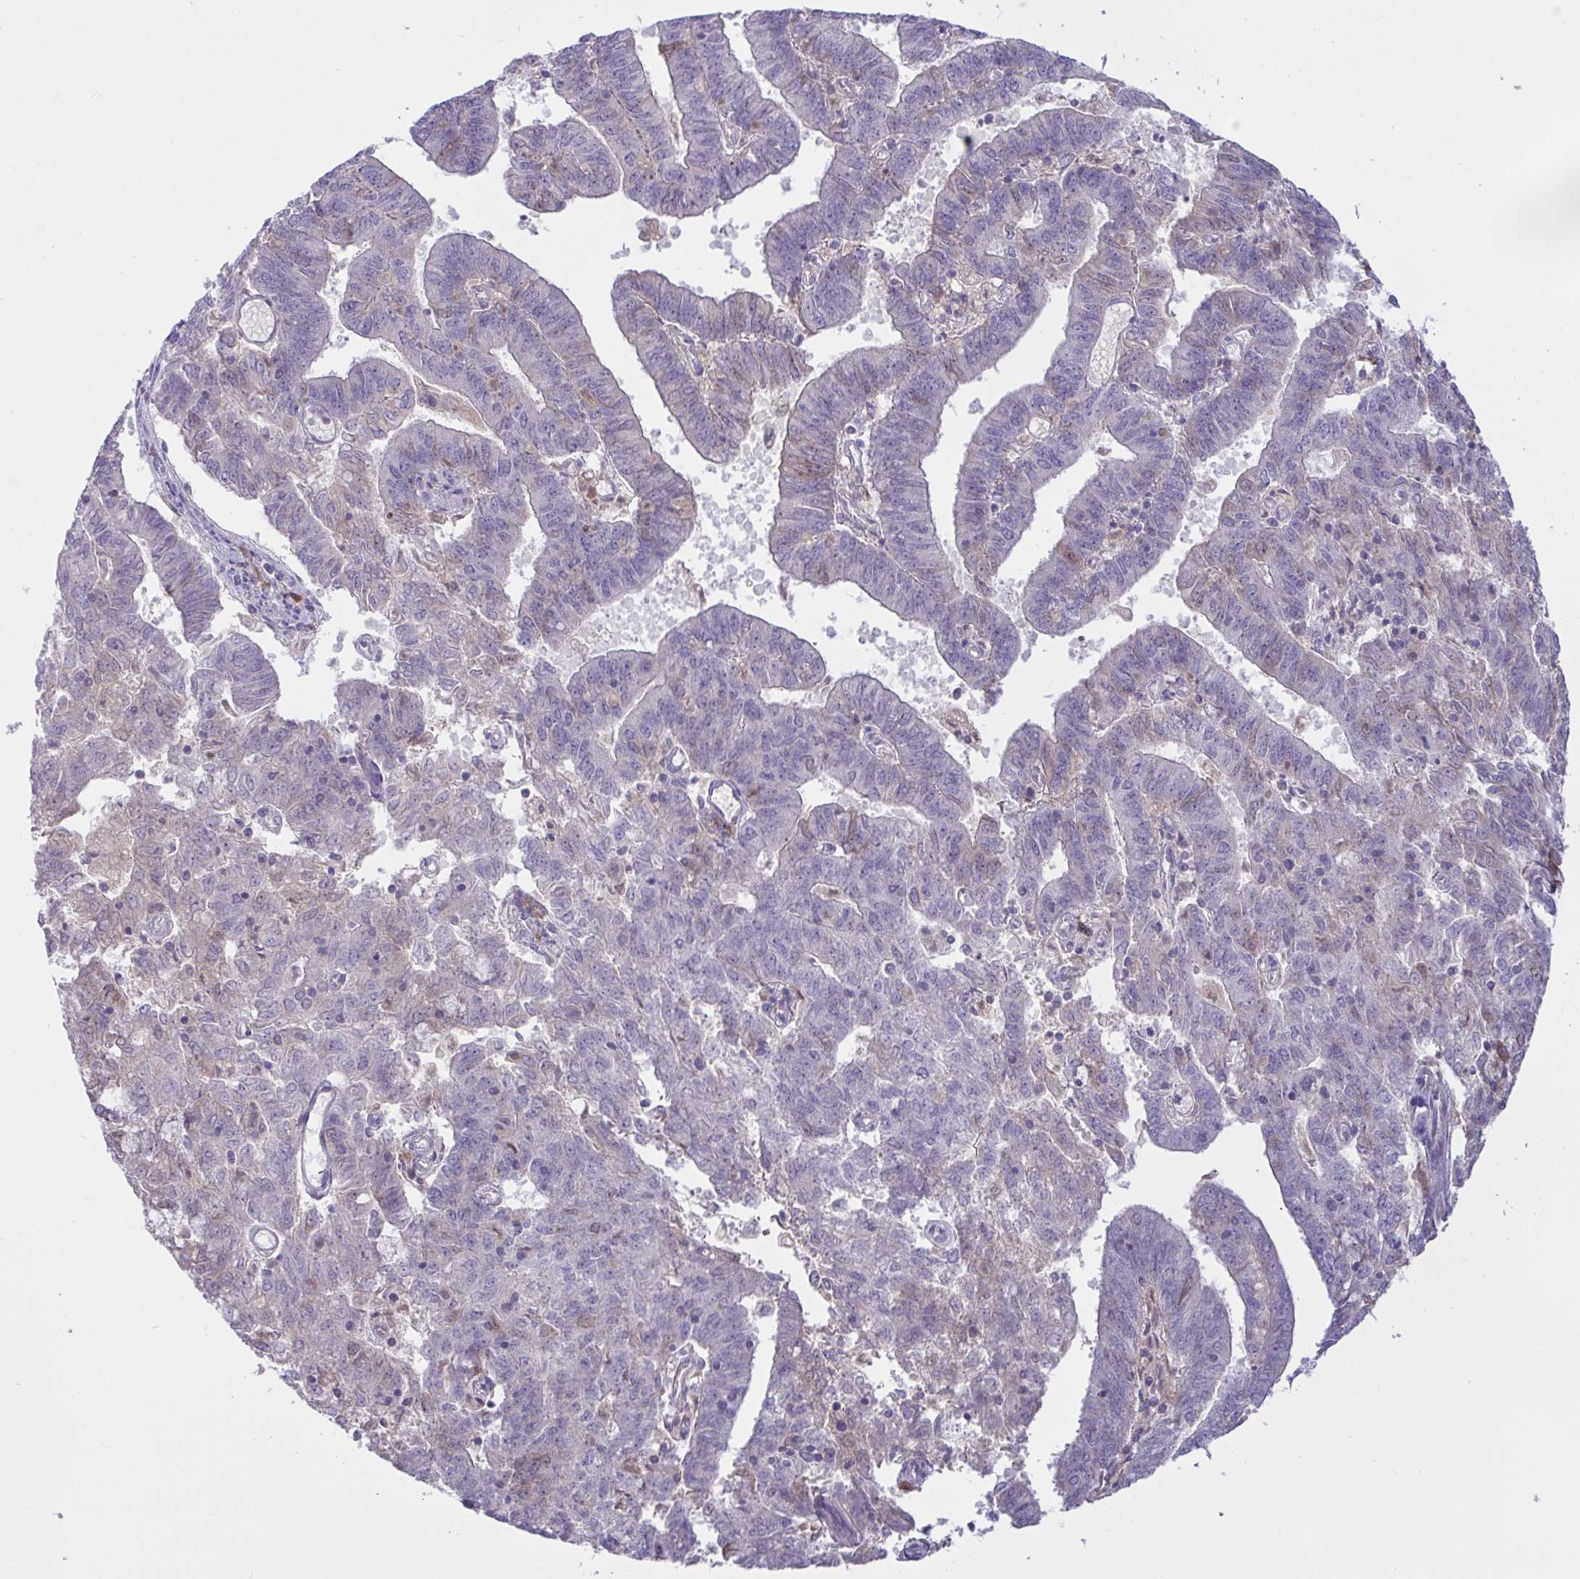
{"staining": {"intensity": "negative", "quantity": "none", "location": "none"}, "tissue": "endometrial cancer", "cell_type": "Tumor cells", "image_type": "cancer", "snomed": [{"axis": "morphology", "description": "Adenocarcinoma, NOS"}, {"axis": "topography", "description": "Endometrium"}], "caption": "Adenocarcinoma (endometrial) was stained to show a protein in brown. There is no significant staining in tumor cells.", "gene": "TMEM41A", "patient": {"sex": "female", "age": 82}}